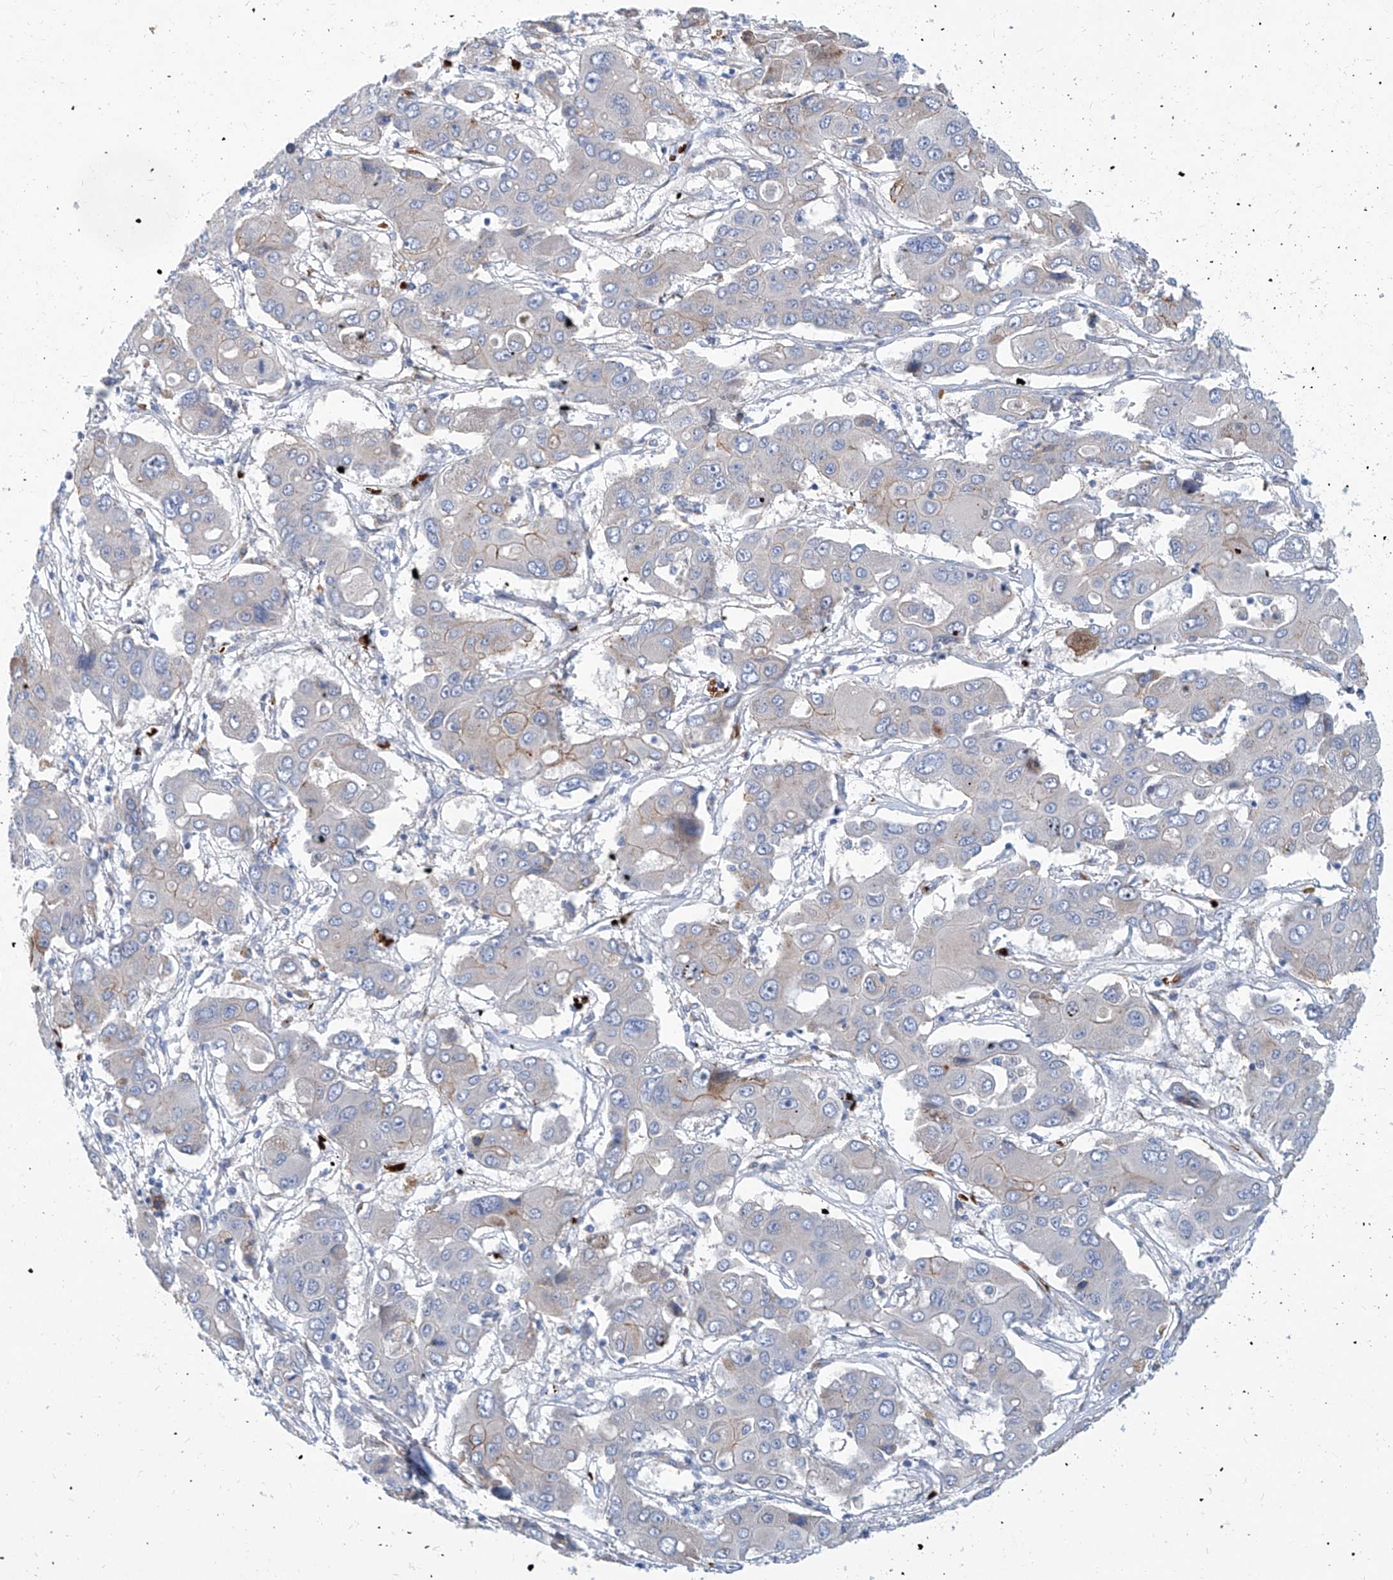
{"staining": {"intensity": "negative", "quantity": "none", "location": "none"}, "tissue": "liver cancer", "cell_type": "Tumor cells", "image_type": "cancer", "snomed": [{"axis": "morphology", "description": "Cholangiocarcinoma"}, {"axis": "topography", "description": "Liver"}], "caption": "This is a histopathology image of immunohistochemistry (IHC) staining of liver cancer, which shows no expression in tumor cells.", "gene": "FPR2", "patient": {"sex": "male", "age": 67}}